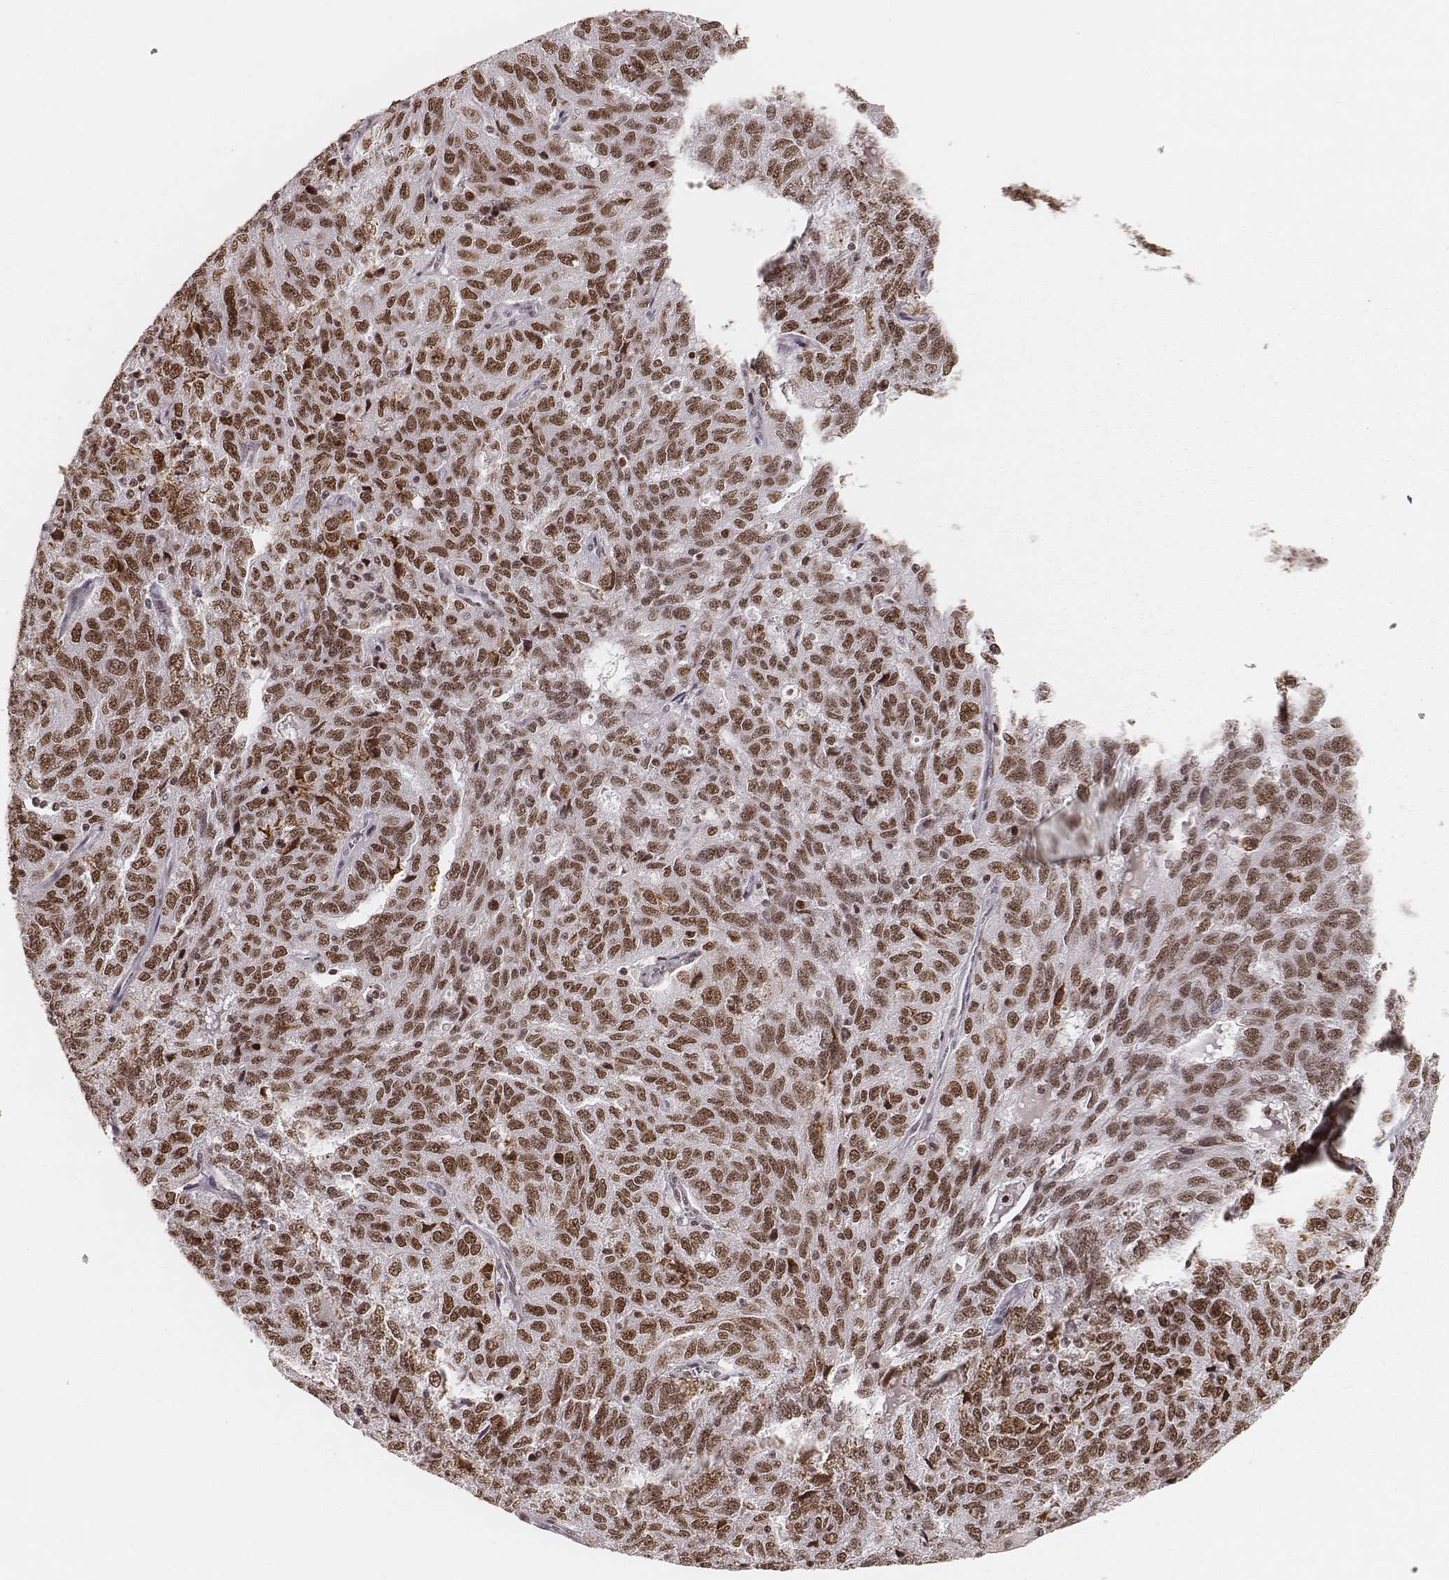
{"staining": {"intensity": "moderate", "quantity": ">75%", "location": "nuclear"}, "tissue": "ovarian cancer", "cell_type": "Tumor cells", "image_type": "cancer", "snomed": [{"axis": "morphology", "description": "Cystadenocarcinoma, serous, NOS"}, {"axis": "topography", "description": "Ovary"}], "caption": "Approximately >75% of tumor cells in ovarian cancer show moderate nuclear protein expression as visualized by brown immunohistochemical staining.", "gene": "PARP1", "patient": {"sex": "female", "age": 71}}